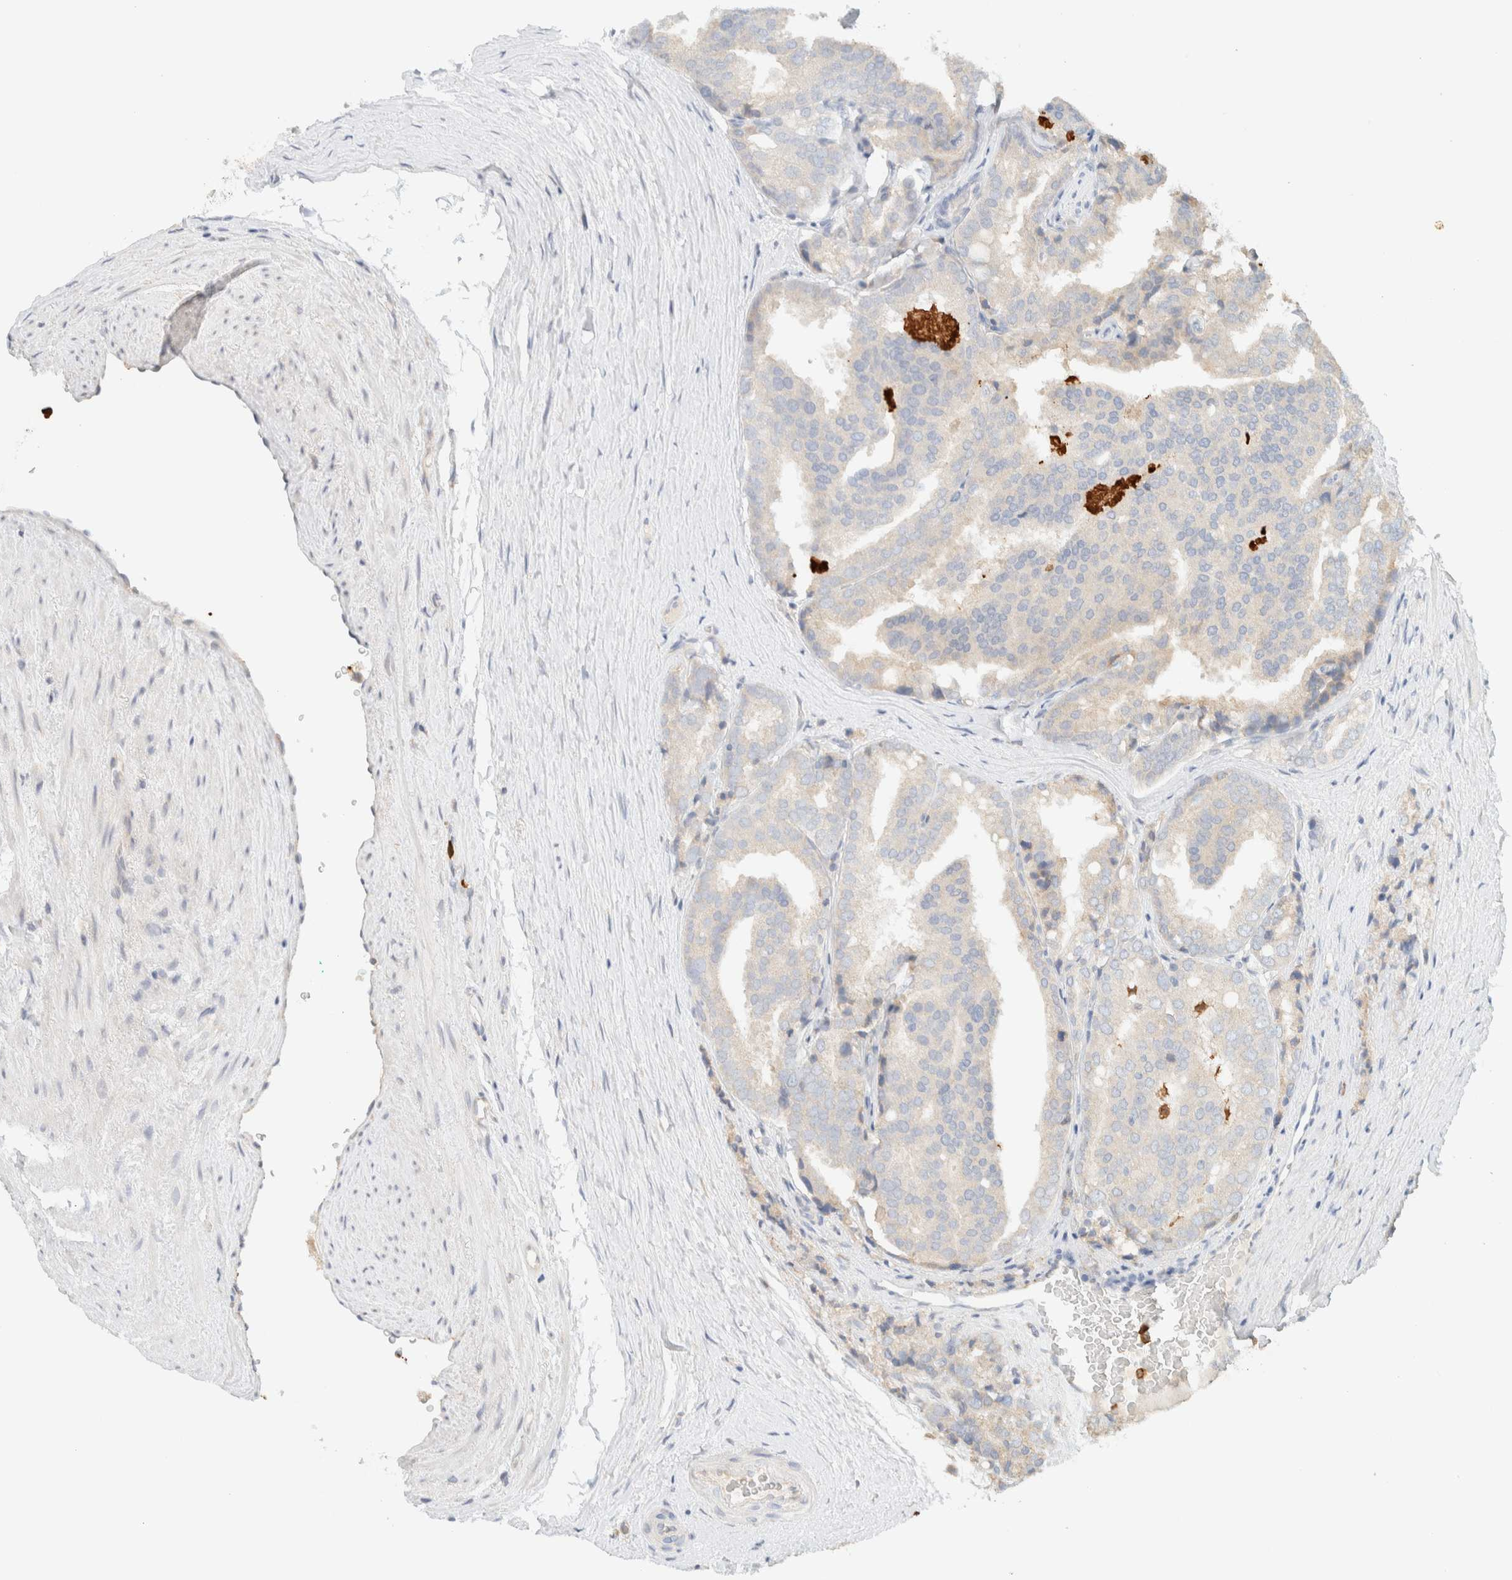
{"staining": {"intensity": "moderate", "quantity": "<25%", "location": "cytoplasmic/membranous"}, "tissue": "prostate cancer", "cell_type": "Tumor cells", "image_type": "cancer", "snomed": [{"axis": "morphology", "description": "Adenocarcinoma, High grade"}, {"axis": "topography", "description": "Prostate"}], "caption": "Adenocarcinoma (high-grade) (prostate) tissue shows moderate cytoplasmic/membranous staining in approximately <25% of tumor cells, visualized by immunohistochemistry.", "gene": "TTC3", "patient": {"sex": "male", "age": 50}}